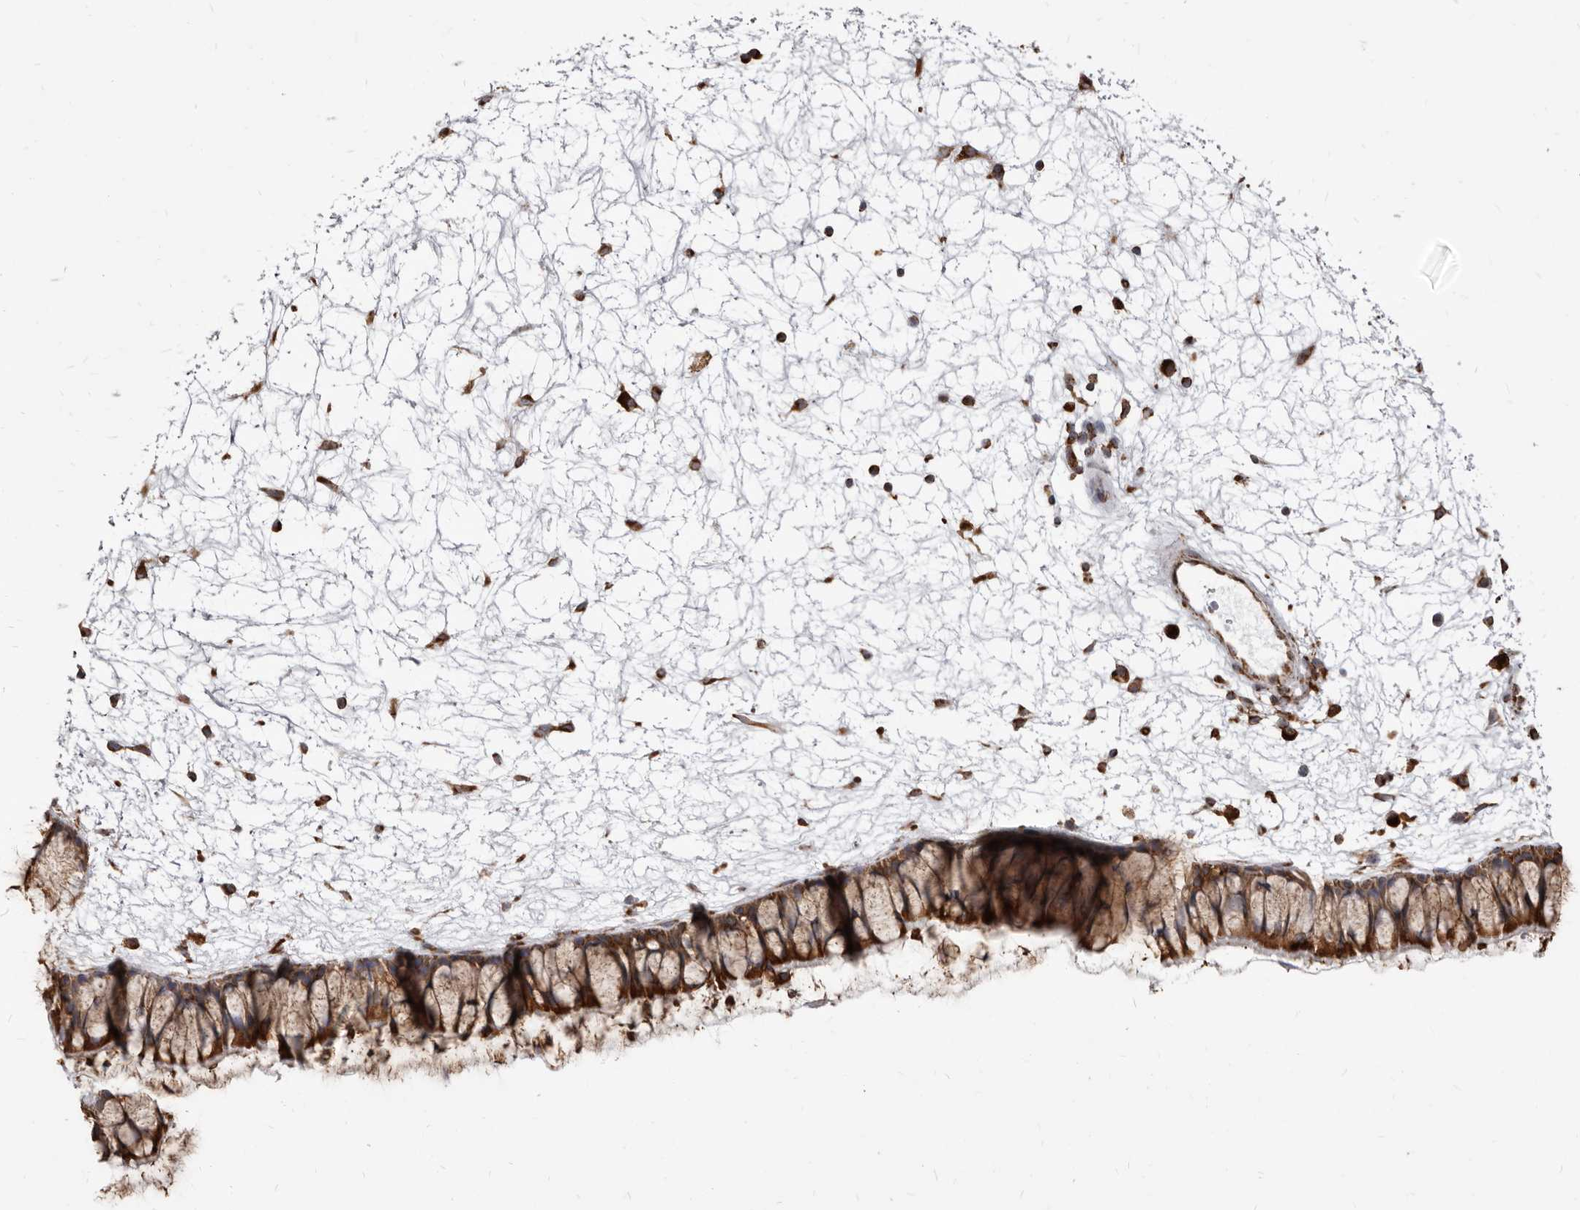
{"staining": {"intensity": "strong", "quantity": ">75%", "location": "cytoplasmic/membranous"}, "tissue": "nasopharynx", "cell_type": "Respiratory epithelial cells", "image_type": "normal", "snomed": [{"axis": "morphology", "description": "Normal tissue, NOS"}, {"axis": "topography", "description": "Nasopharynx"}], "caption": "Immunohistochemical staining of unremarkable nasopharynx demonstrates >75% levels of strong cytoplasmic/membranous protein positivity in approximately >75% of respiratory epithelial cells.", "gene": "CDK5RAP3", "patient": {"sex": "male", "age": 64}}